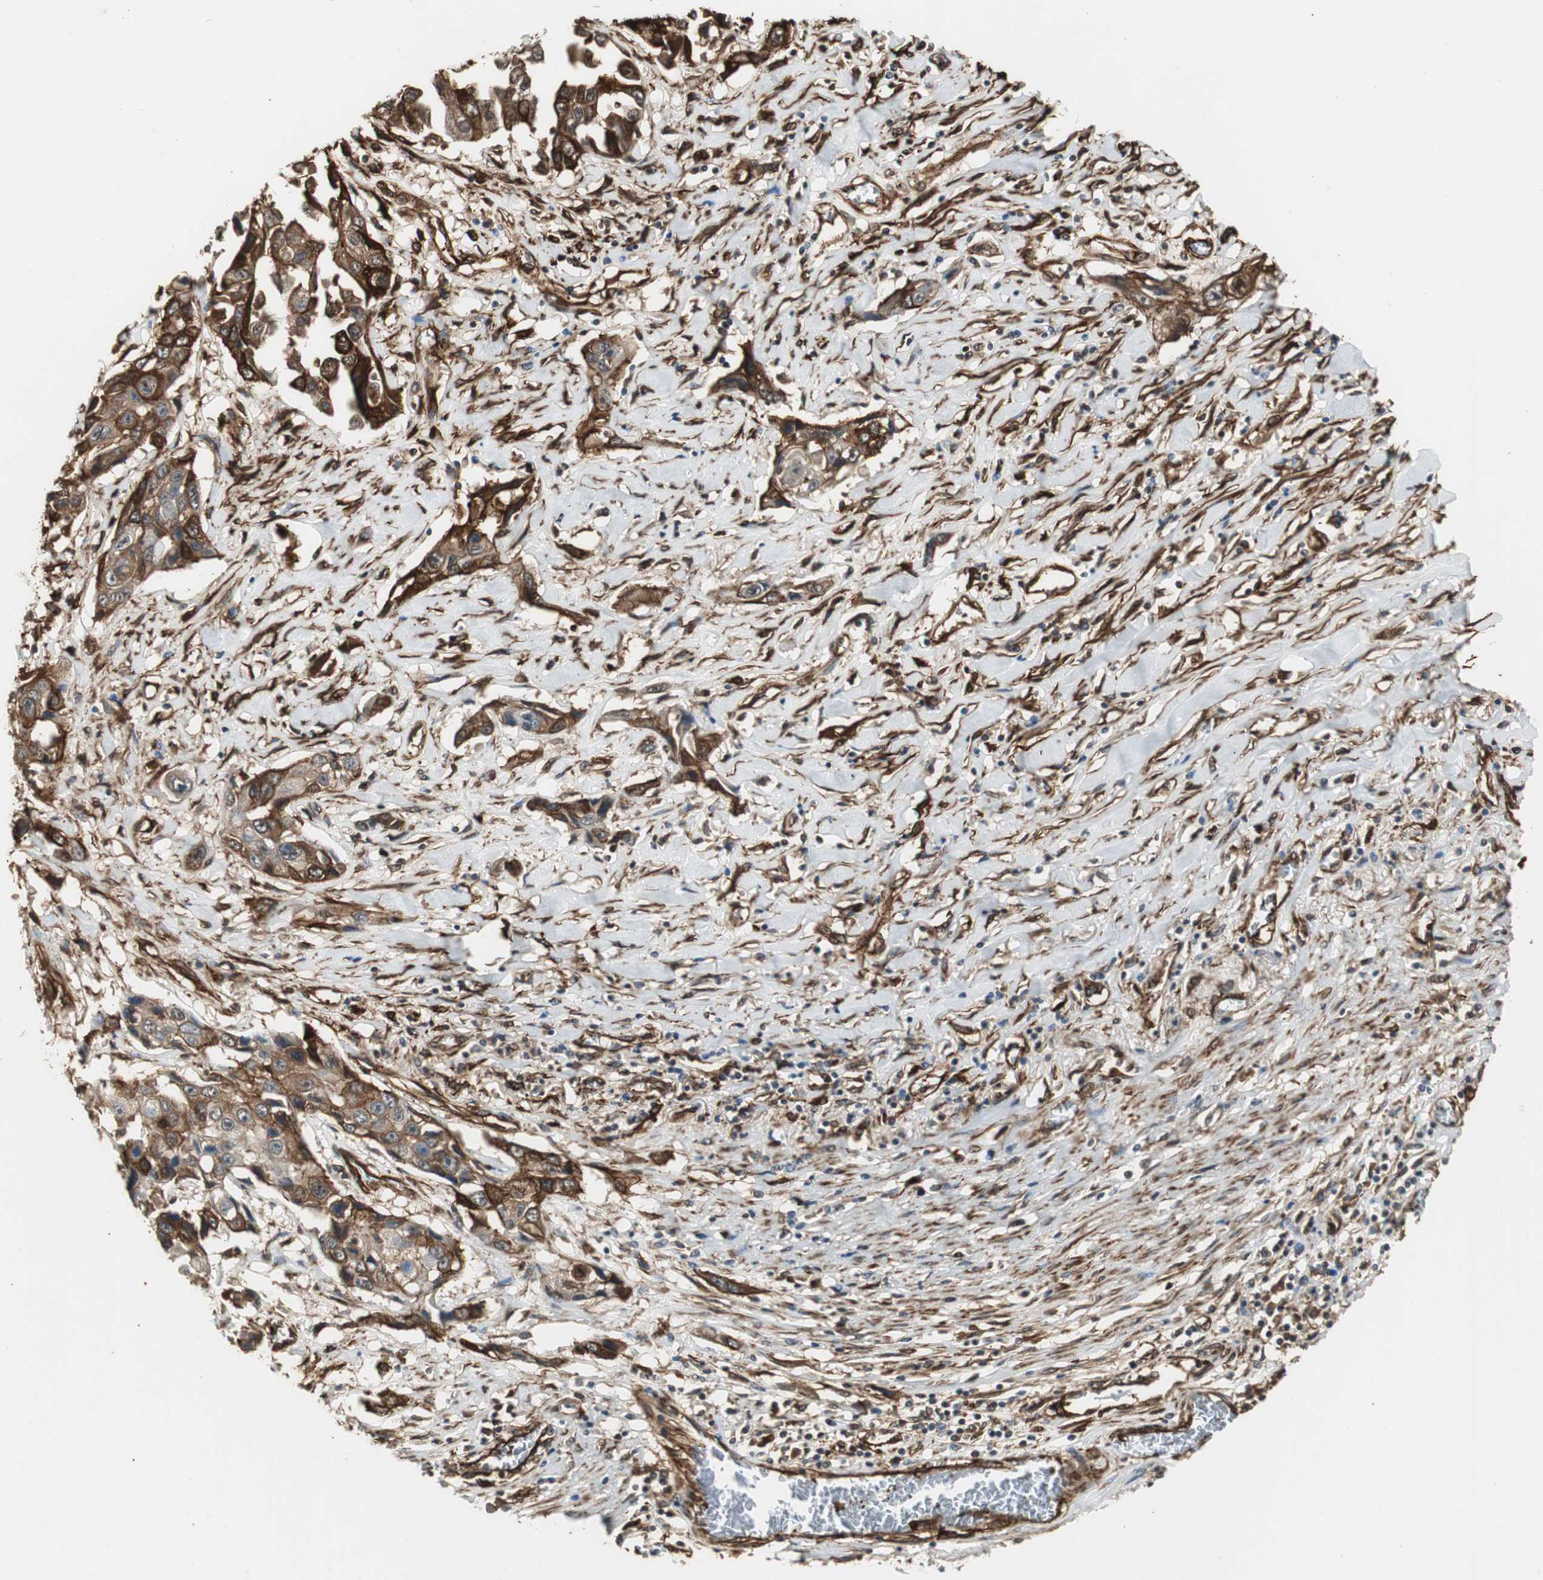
{"staining": {"intensity": "strong", "quantity": ">75%", "location": "cytoplasmic/membranous"}, "tissue": "lung cancer", "cell_type": "Tumor cells", "image_type": "cancer", "snomed": [{"axis": "morphology", "description": "Squamous cell carcinoma, NOS"}, {"axis": "topography", "description": "Lung"}], "caption": "IHC (DAB) staining of squamous cell carcinoma (lung) reveals strong cytoplasmic/membranous protein expression in about >75% of tumor cells.", "gene": "PTPN11", "patient": {"sex": "male", "age": 71}}